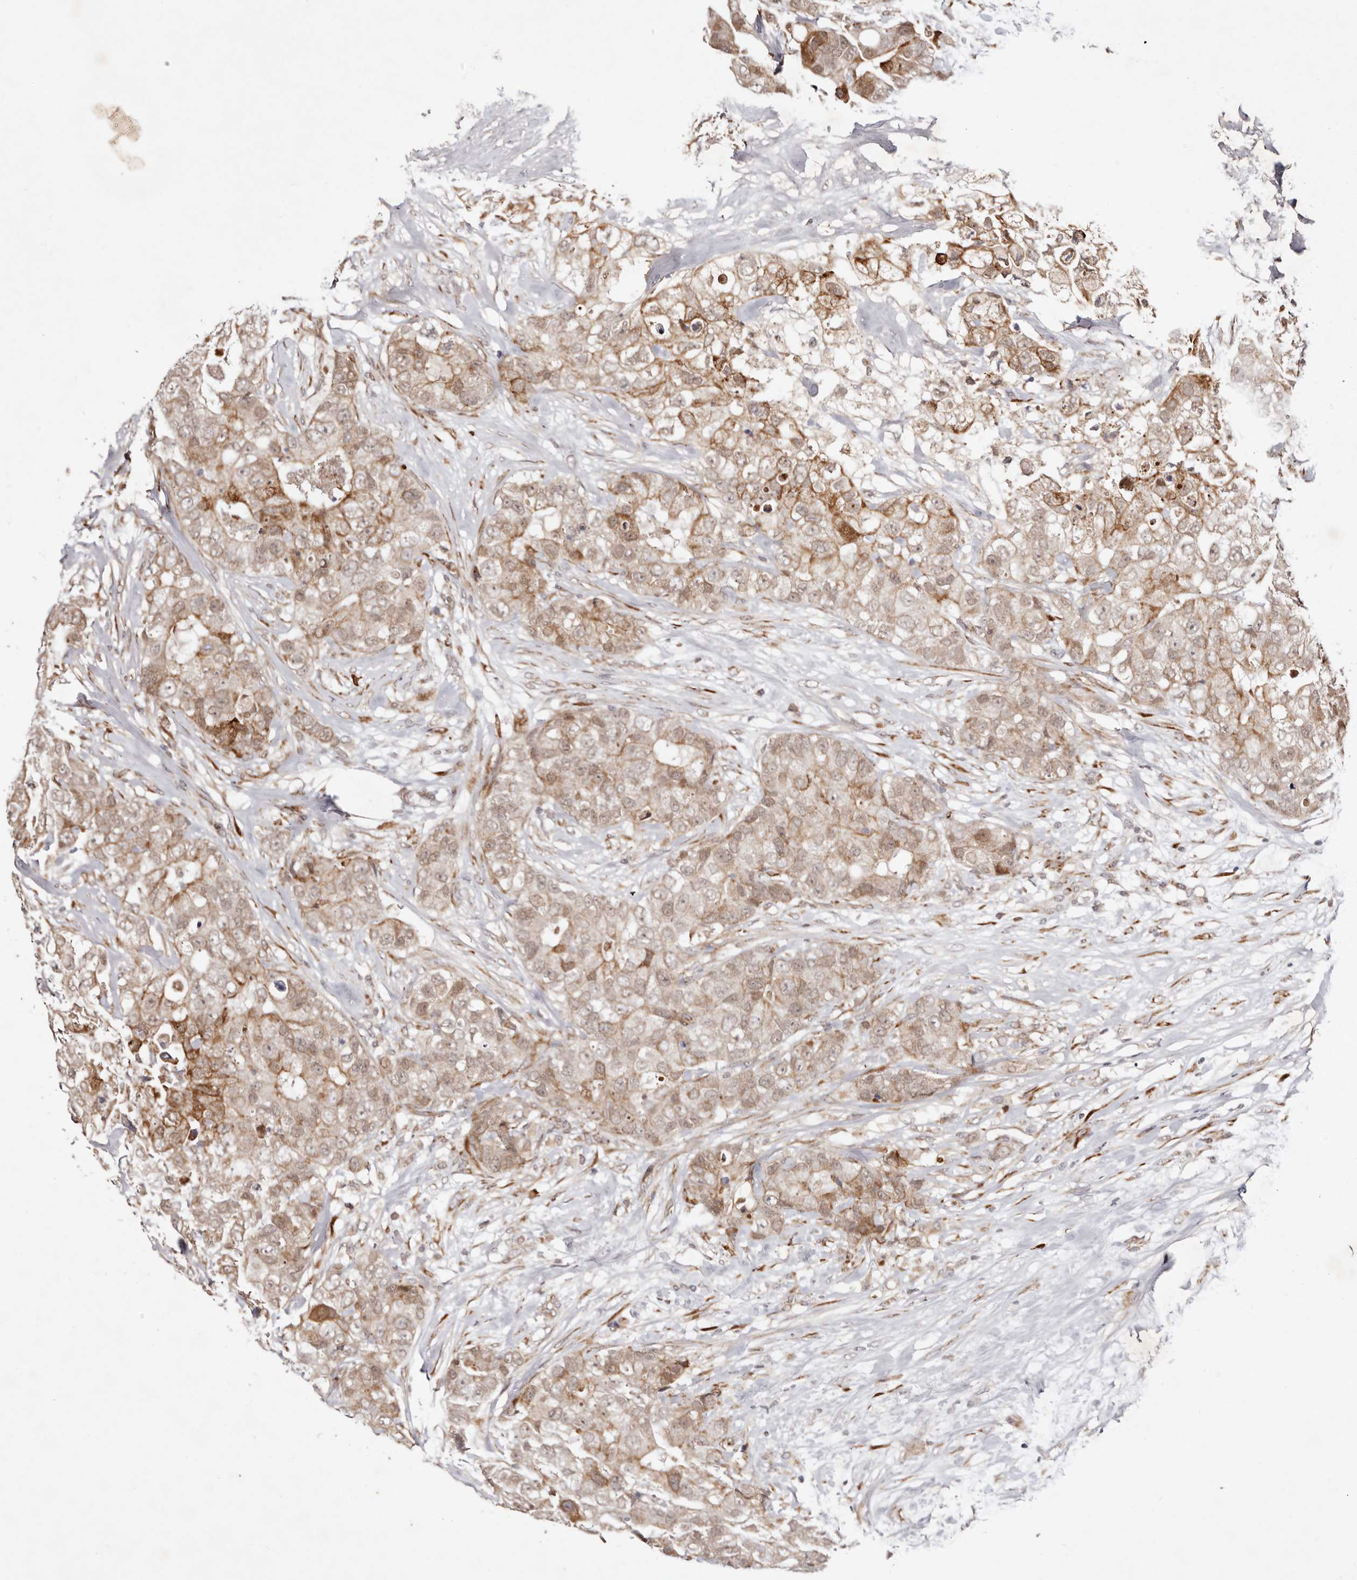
{"staining": {"intensity": "moderate", "quantity": ">75%", "location": "cytoplasmic/membranous,nuclear"}, "tissue": "breast cancer", "cell_type": "Tumor cells", "image_type": "cancer", "snomed": [{"axis": "morphology", "description": "Duct carcinoma"}, {"axis": "topography", "description": "Breast"}], "caption": "A micrograph of invasive ductal carcinoma (breast) stained for a protein reveals moderate cytoplasmic/membranous and nuclear brown staining in tumor cells.", "gene": "BCL2L15", "patient": {"sex": "female", "age": 62}}